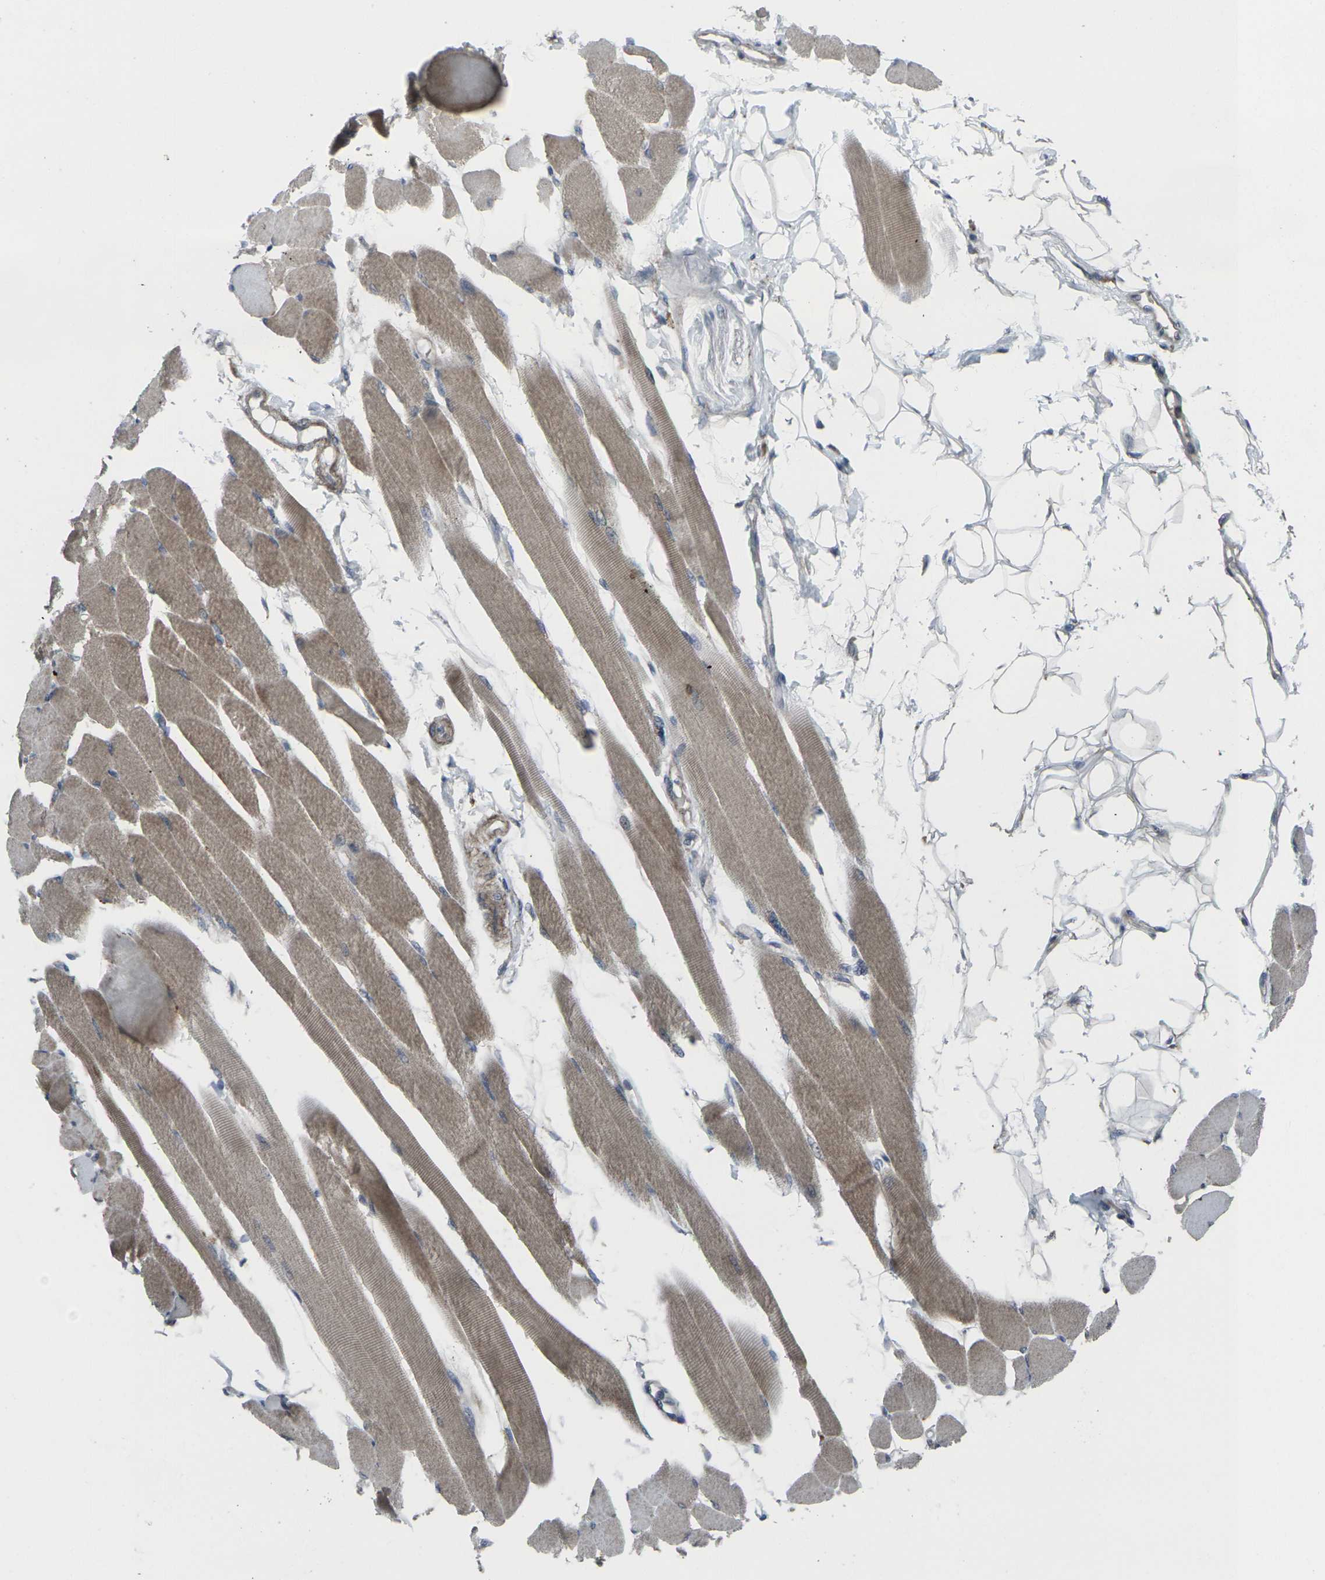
{"staining": {"intensity": "moderate", "quantity": ">75%", "location": "cytoplasmic/membranous"}, "tissue": "skeletal muscle", "cell_type": "Myocytes", "image_type": "normal", "snomed": [{"axis": "morphology", "description": "Normal tissue, NOS"}, {"axis": "topography", "description": "Skeletal muscle"}, {"axis": "topography", "description": "Peripheral nerve tissue"}], "caption": "A photomicrograph showing moderate cytoplasmic/membranous expression in approximately >75% of myocytes in normal skeletal muscle, as visualized by brown immunohistochemical staining.", "gene": "CCR10", "patient": {"sex": "female", "age": 84}}